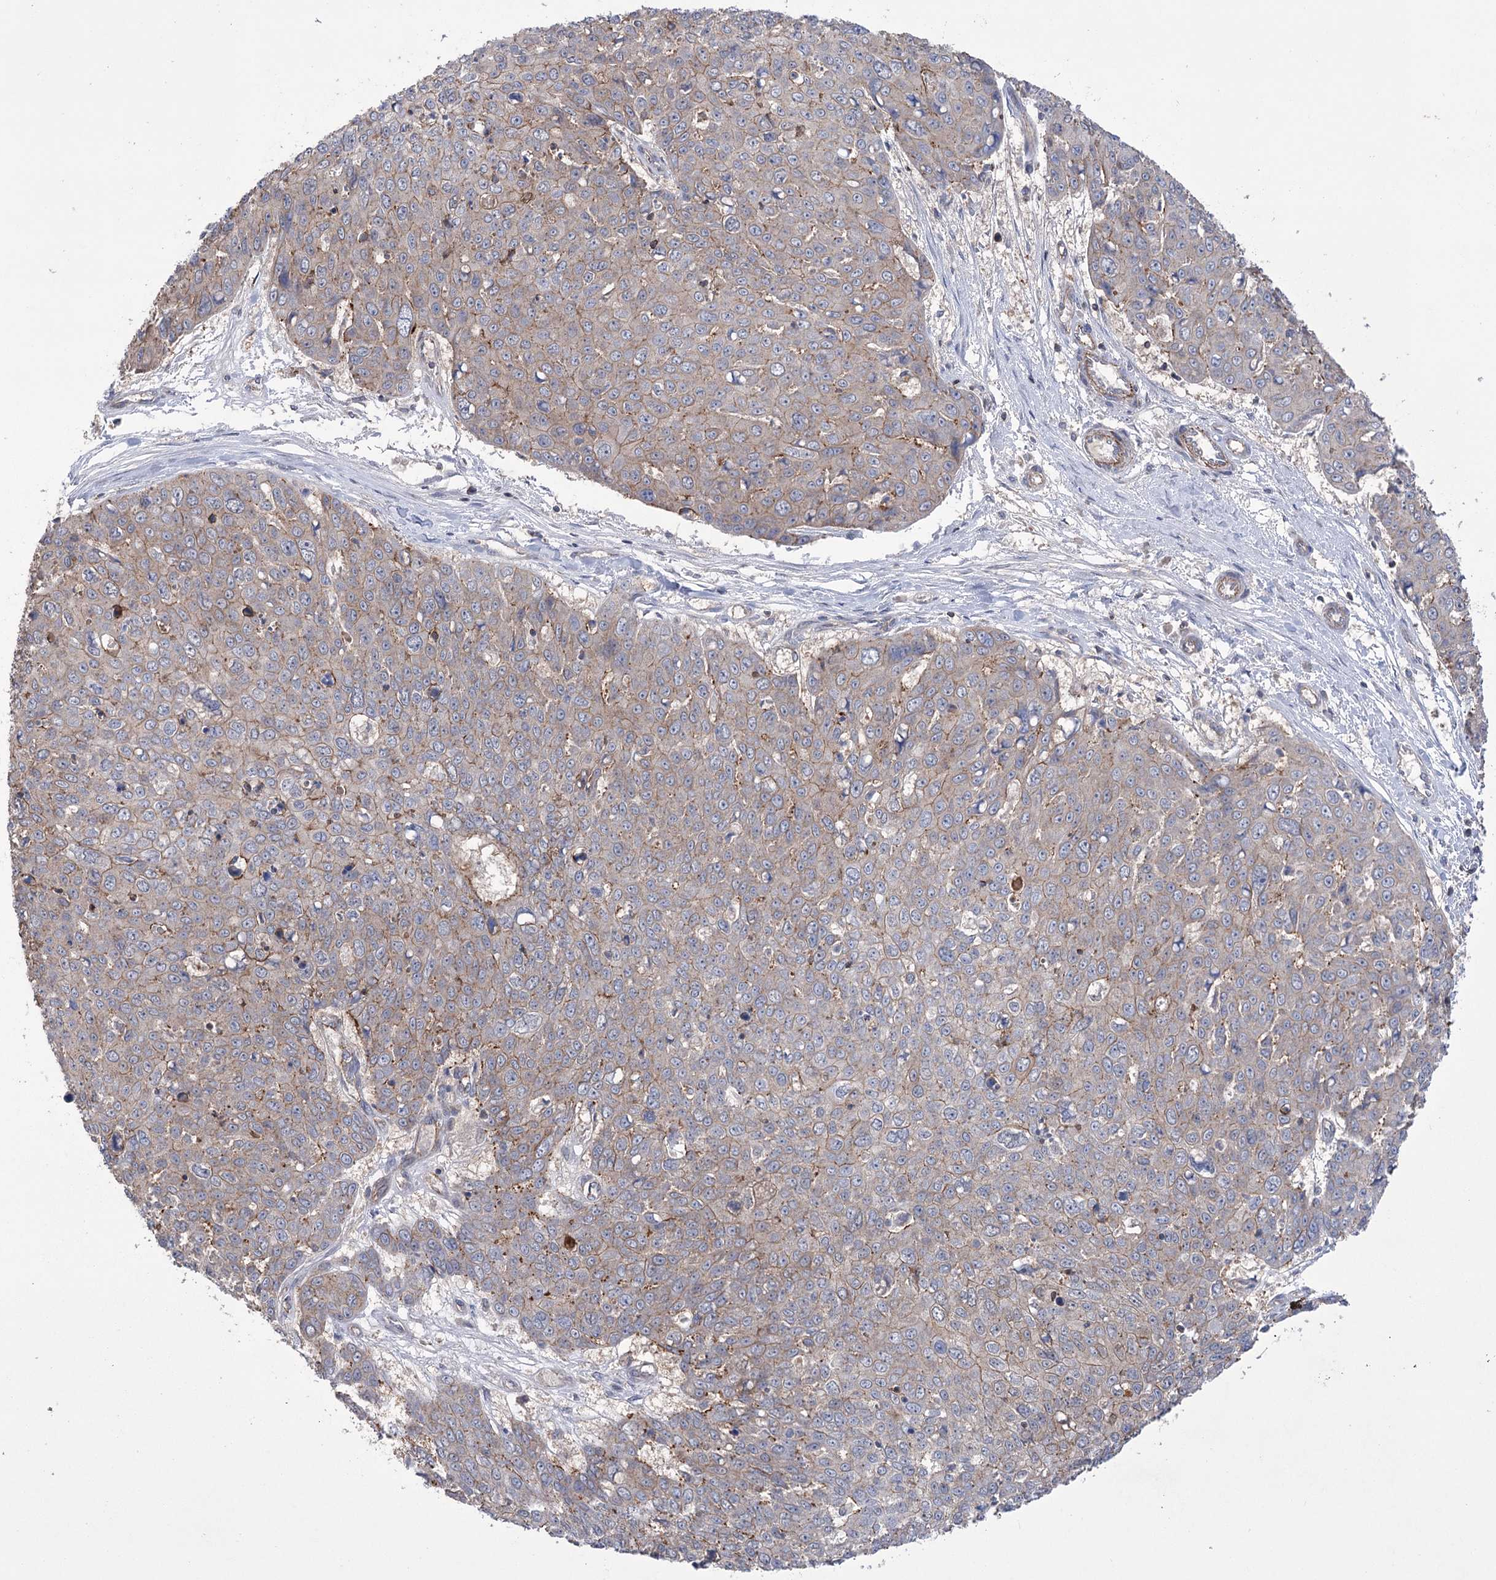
{"staining": {"intensity": "weak", "quantity": "25%-75%", "location": "cytoplasmic/membranous"}, "tissue": "skin cancer", "cell_type": "Tumor cells", "image_type": "cancer", "snomed": [{"axis": "morphology", "description": "Squamous cell carcinoma, NOS"}, {"axis": "topography", "description": "Skin"}], "caption": "Skin cancer tissue demonstrates weak cytoplasmic/membranous staining in about 25%-75% of tumor cells The protein of interest is stained brown, and the nuclei are stained in blue (DAB IHC with brightfield microscopy, high magnification).", "gene": "TRIM71", "patient": {"sex": "male", "age": 71}}